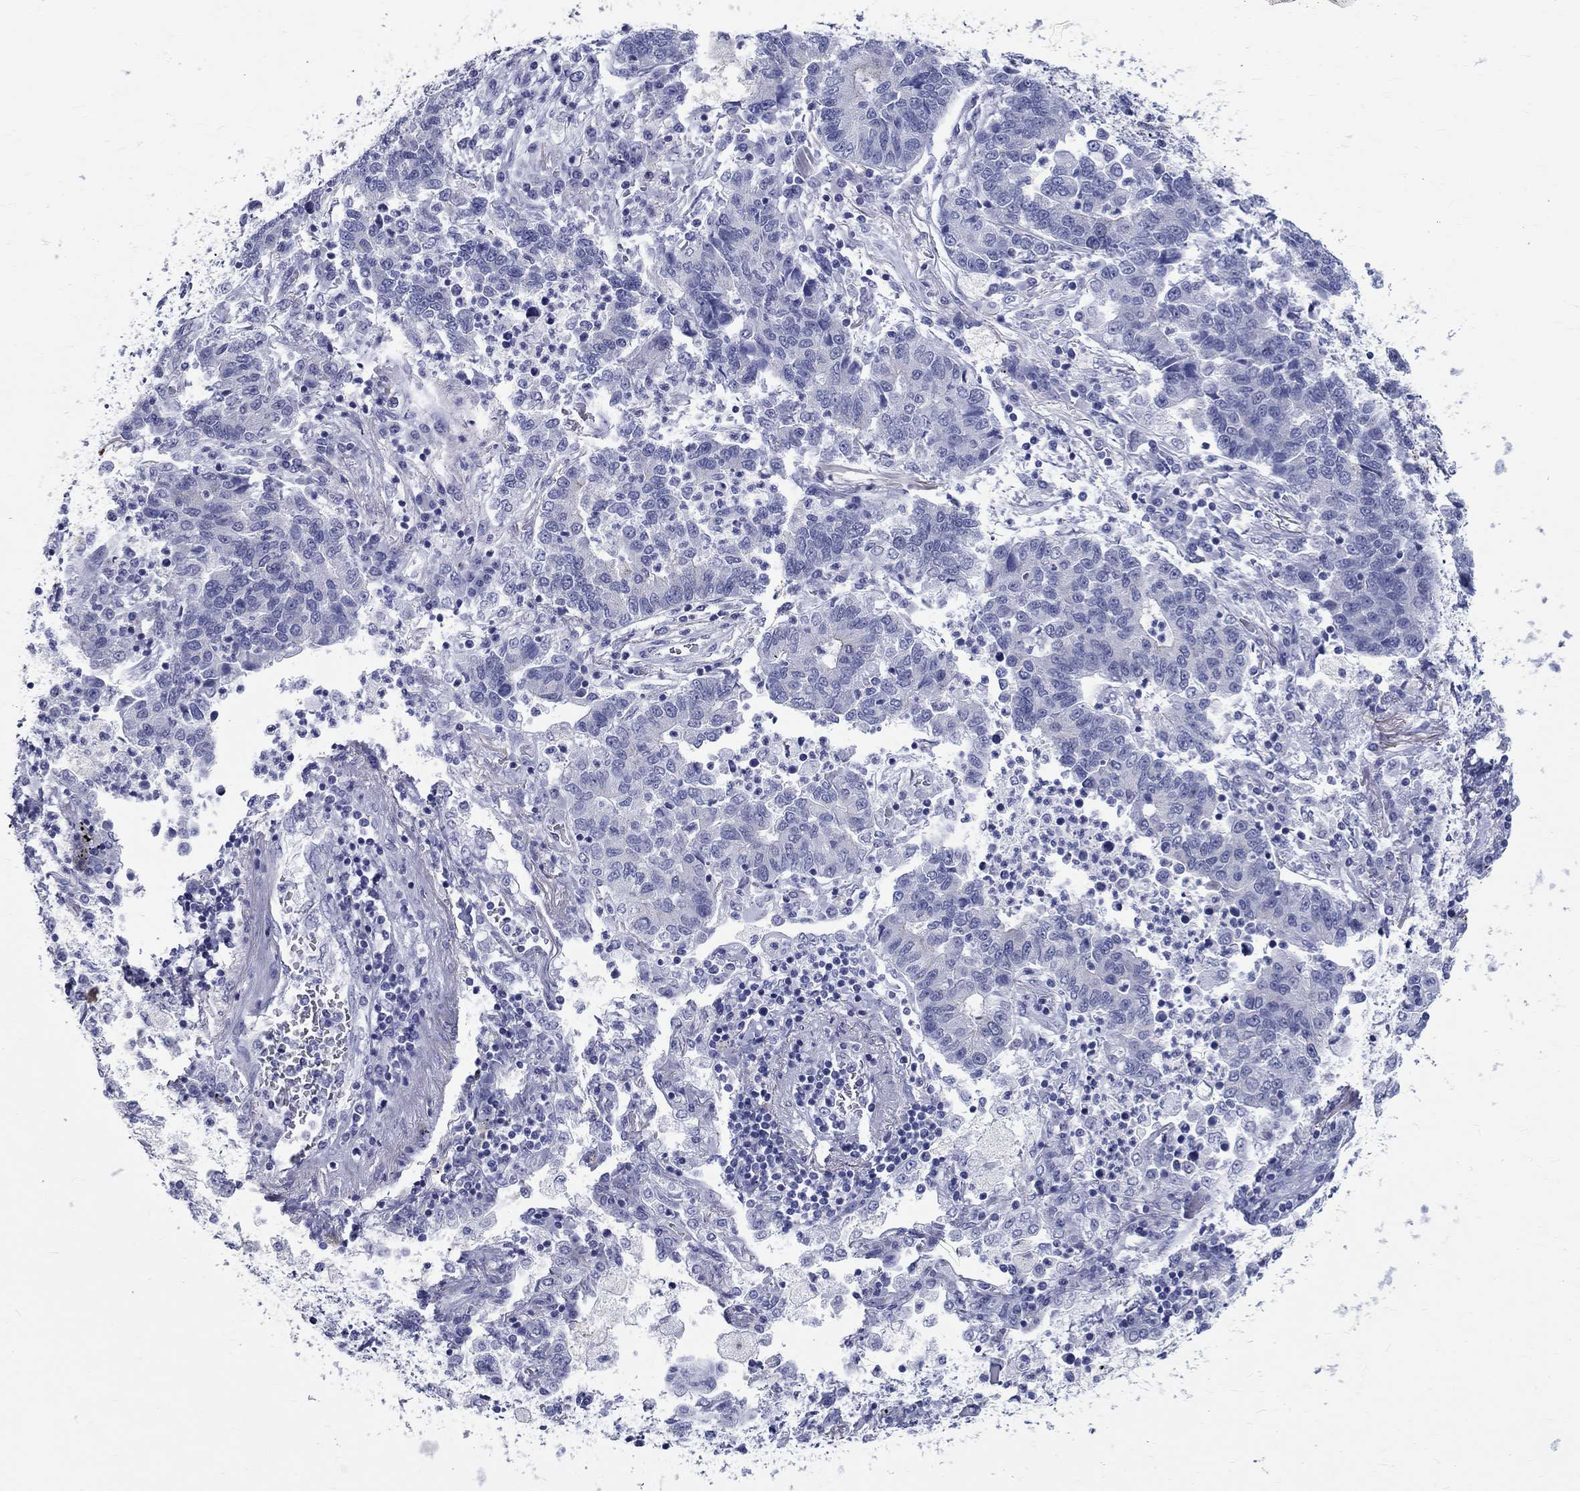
{"staining": {"intensity": "negative", "quantity": "none", "location": "none"}, "tissue": "lung cancer", "cell_type": "Tumor cells", "image_type": "cancer", "snomed": [{"axis": "morphology", "description": "Adenocarcinoma, NOS"}, {"axis": "topography", "description": "Lung"}], "caption": "Image shows no protein expression in tumor cells of lung adenocarcinoma tissue. (DAB IHC, high magnification).", "gene": "CEP43", "patient": {"sex": "female", "age": 57}}